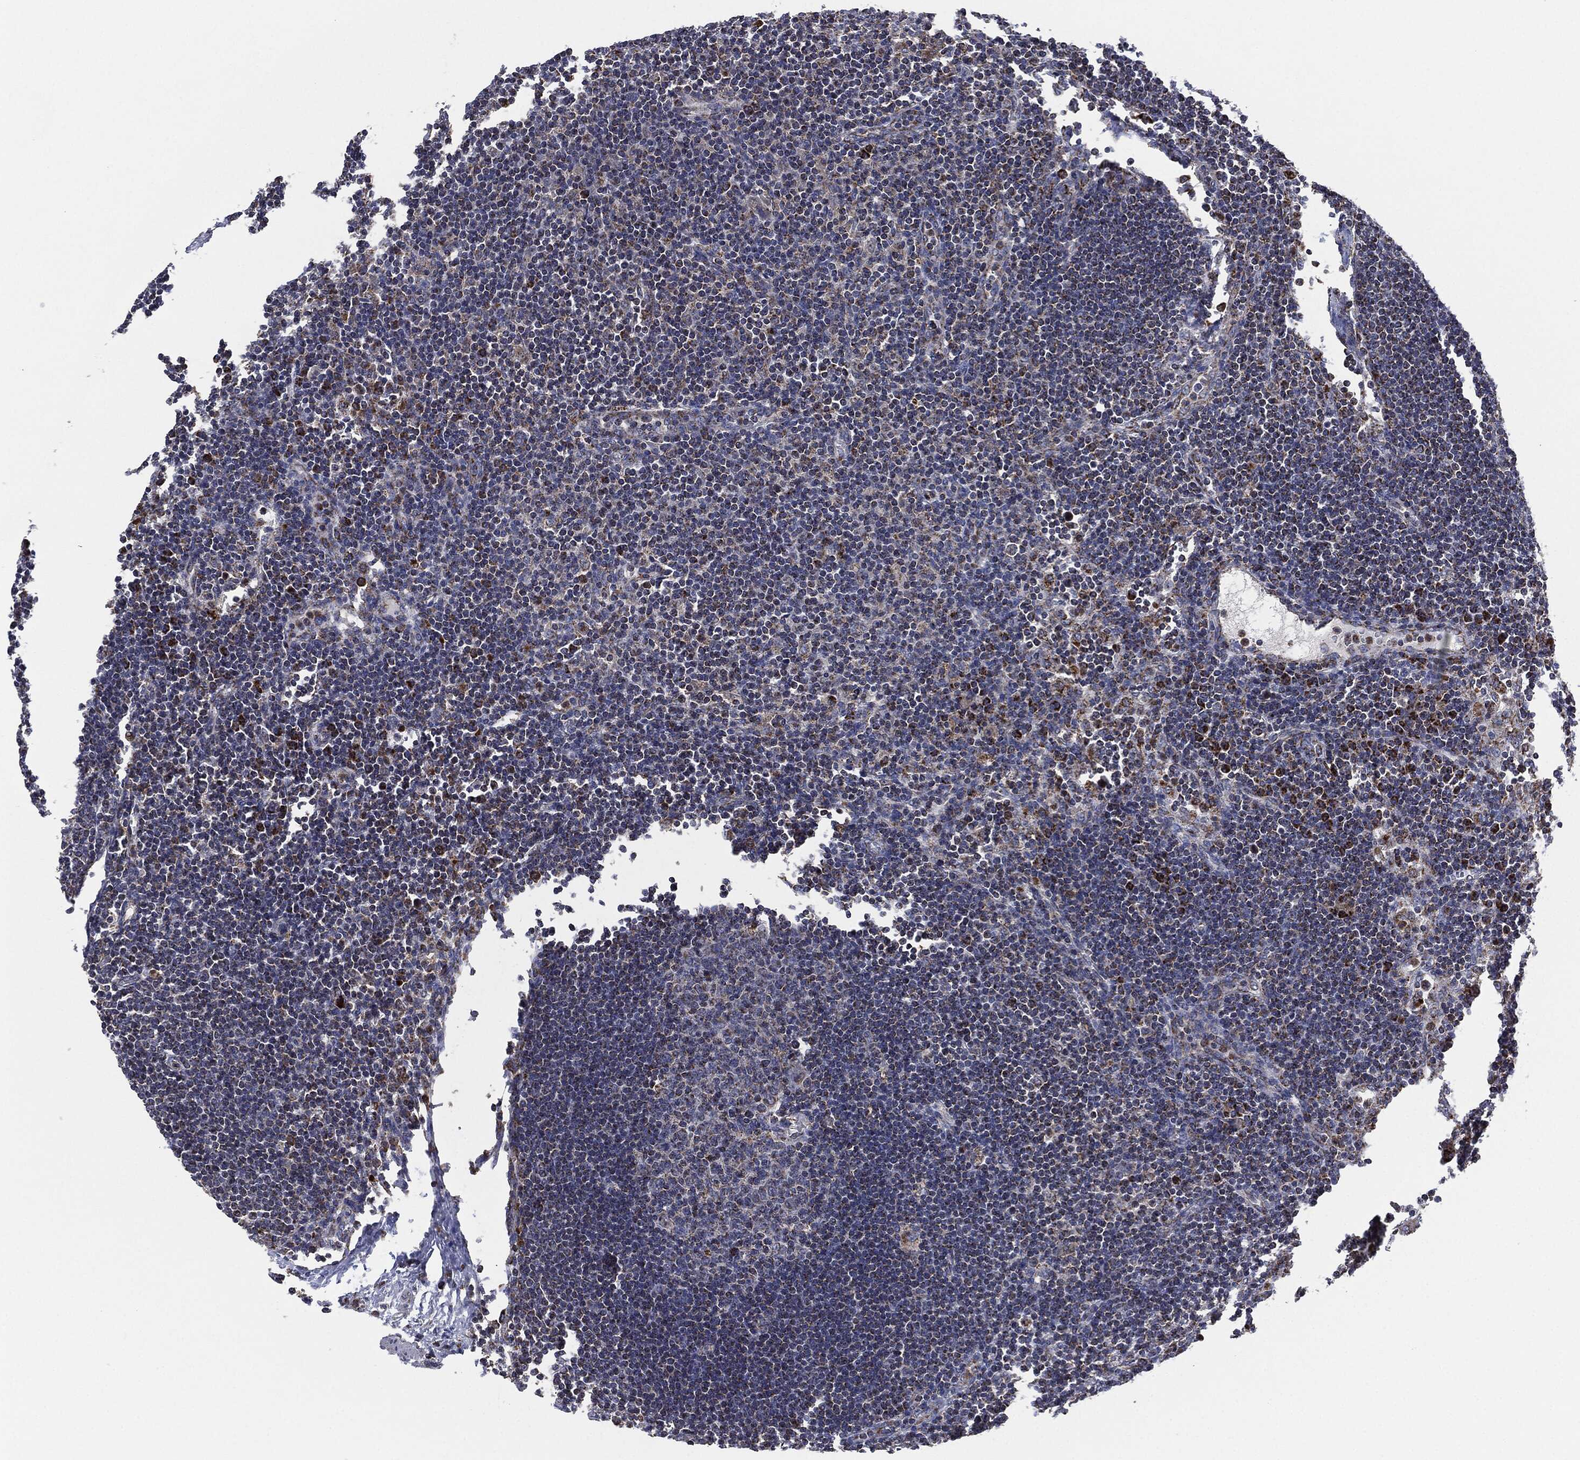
{"staining": {"intensity": "moderate", "quantity": "<25%", "location": "cytoplasmic/membranous"}, "tissue": "lymph node", "cell_type": "Germinal center cells", "image_type": "normal", "snomed": [{"axis": "morphology", "description": "Normal tissue, NOS"}, {"axis": "topography", "description": "Lymph node"}], "caption": "Immunohistochemical staining of unremarkable human lymph node shows low levels of moderate cytoplasmic/membranous staining in approximately <25% of germinal center cells.", "gene": "NDUFV2", "patient": {"sex": "female", "age": 67}}